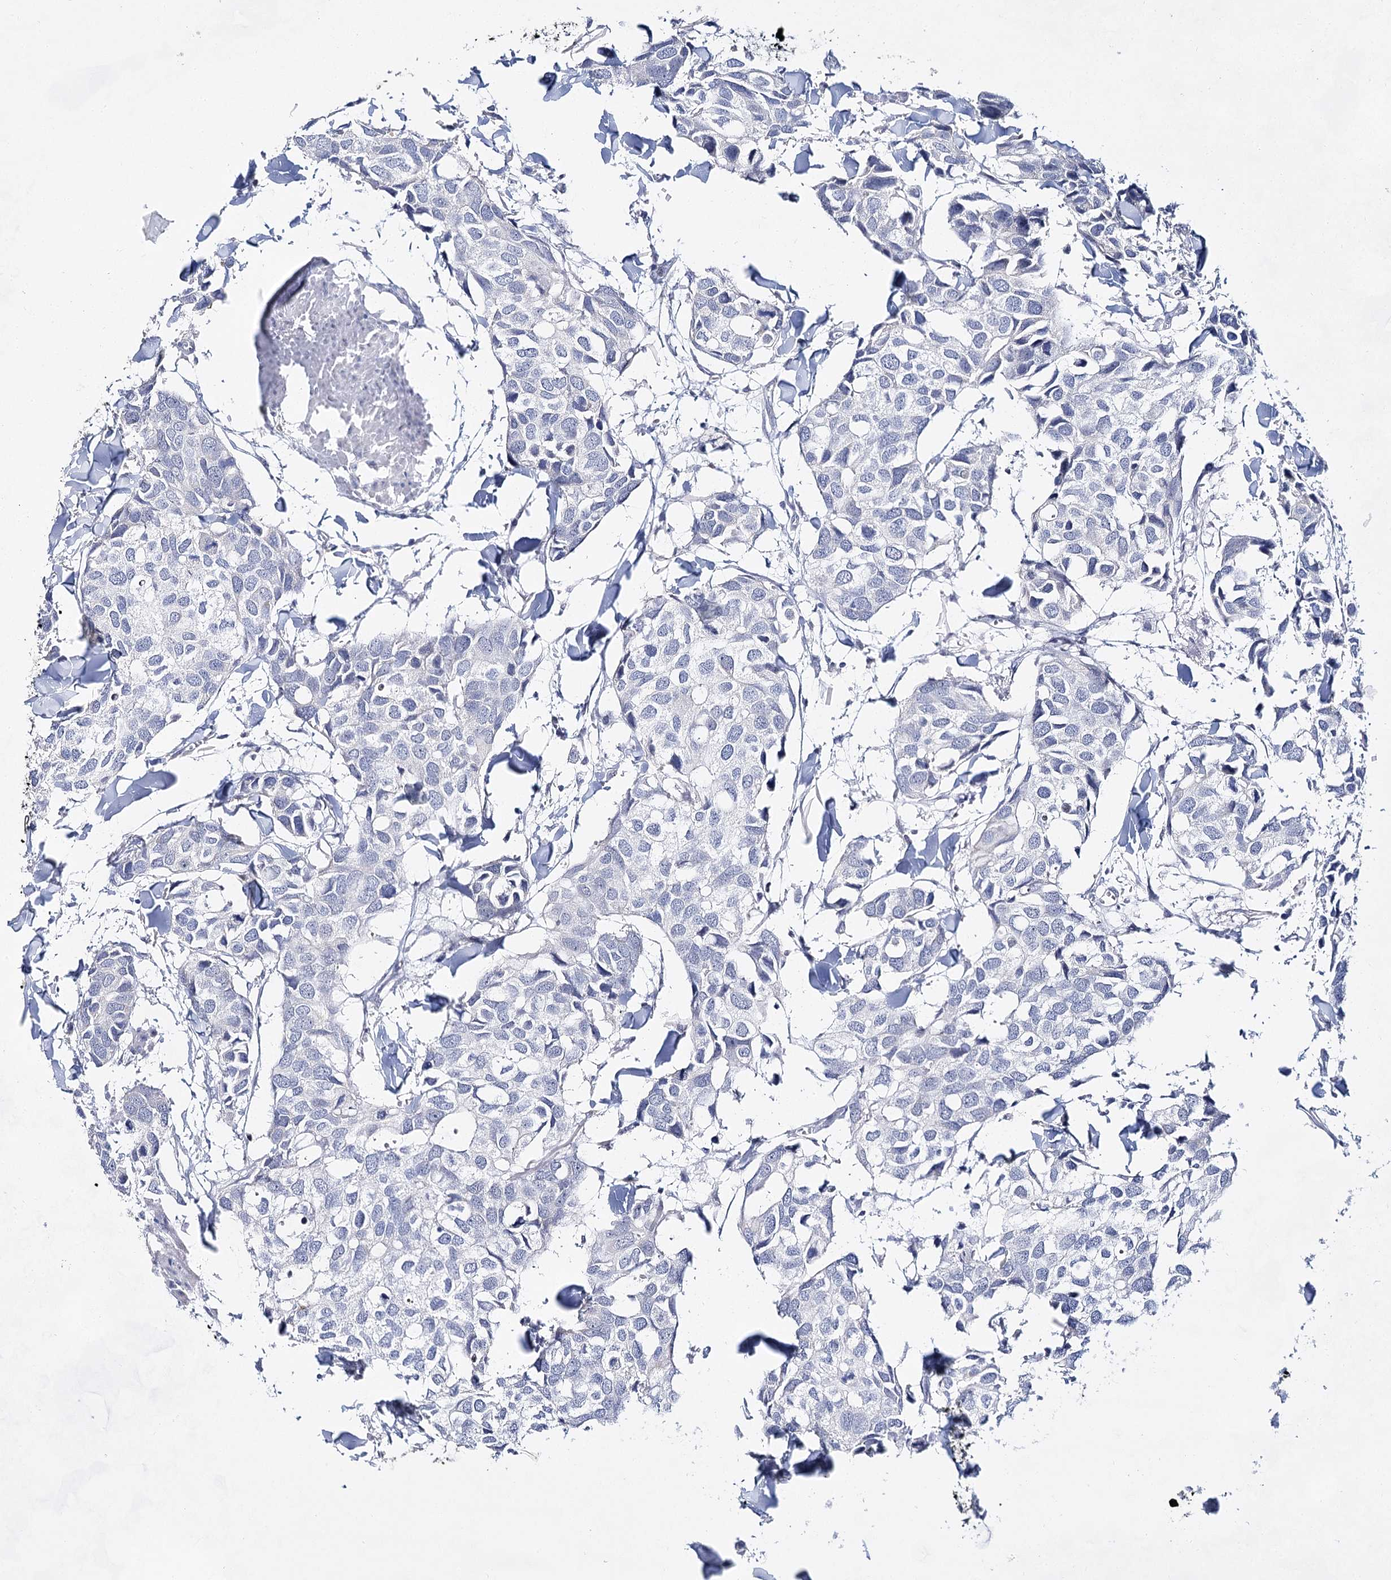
{"staining": {"intensity": "negative", "quantity": "none", "location": "none"}, "tissue": "breast cancer", "cell_type": "Tumor cells", "image_type": "cancer", "snomed": [{"axis": "morphology", "description": "Duct carcinoma"}, {"axis": "topography", "description": "Breast"}], "caption": "Immunohistochemistry (IHC) image of invasive ductal carcinoma (breast) stained for a protein (brown), which demonstrates no expression in tumor cells. The staining is performed using DAB brown chromogen with nuclei counter-stained in using hematoxylin.", "gene": "BPHL", "patient": {"sex": "female", "age": 83}}